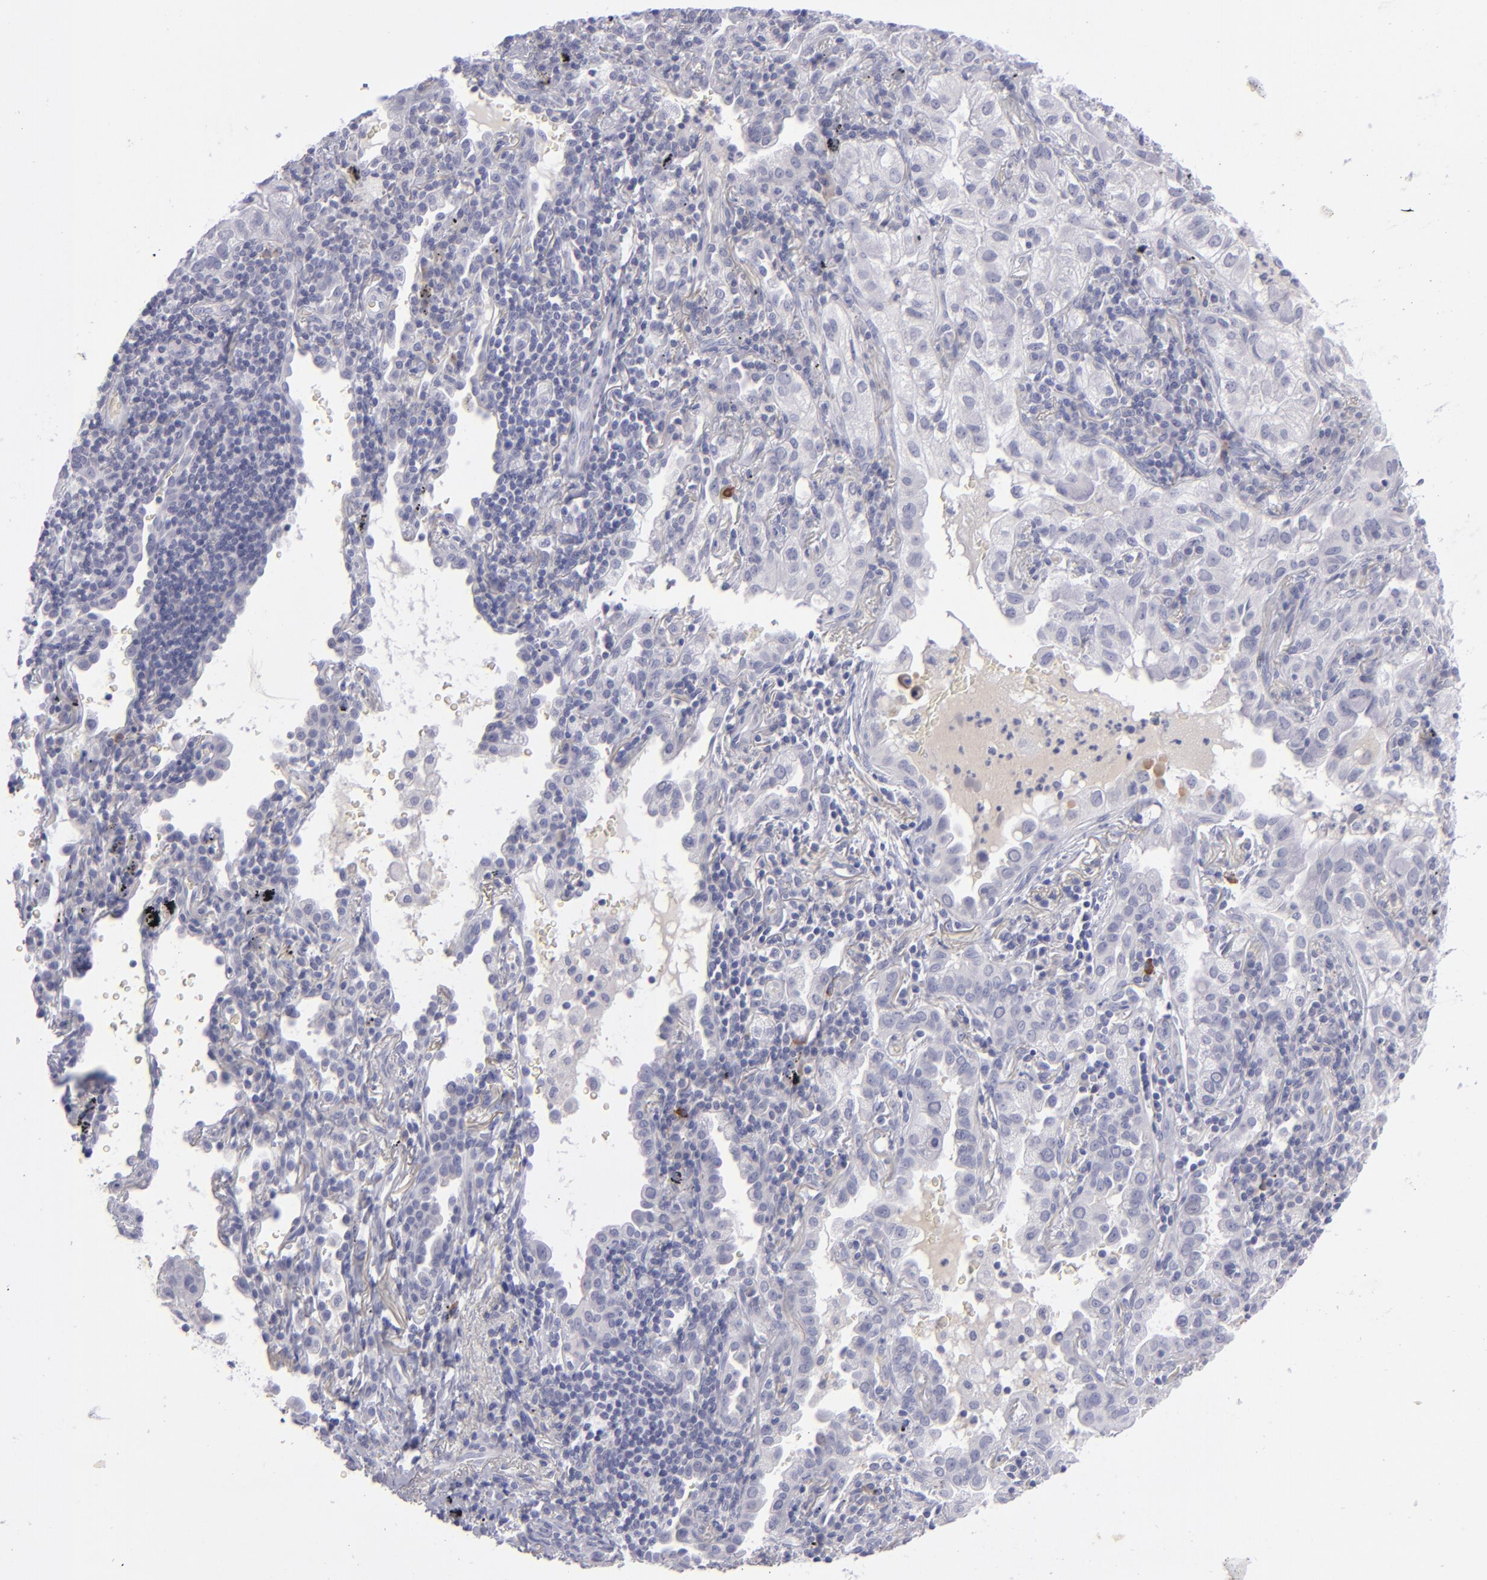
{"staining": {"intensity": "negative", "quantity": "none", "location": "none"}, "tissue": "lung cancer", "cell_type": "Tumor cells", "image_type": "cancer", "snomed": [{"axis": "morphology", "description": "Adenocarcinoma, NOS"}, {"axis": "topography", "description": "Lung"}], "caption": "Immunohistochemistry (IHC) micrograph of neoplastic tissue: human adenocarcinoma (lung) stained with DAB (3,3'-diaminobenzidine) demonstrates no significant protein positivity in tumor cells.", "gene": "ITGB4", "patient": {"sex": "female", "age": 50}}